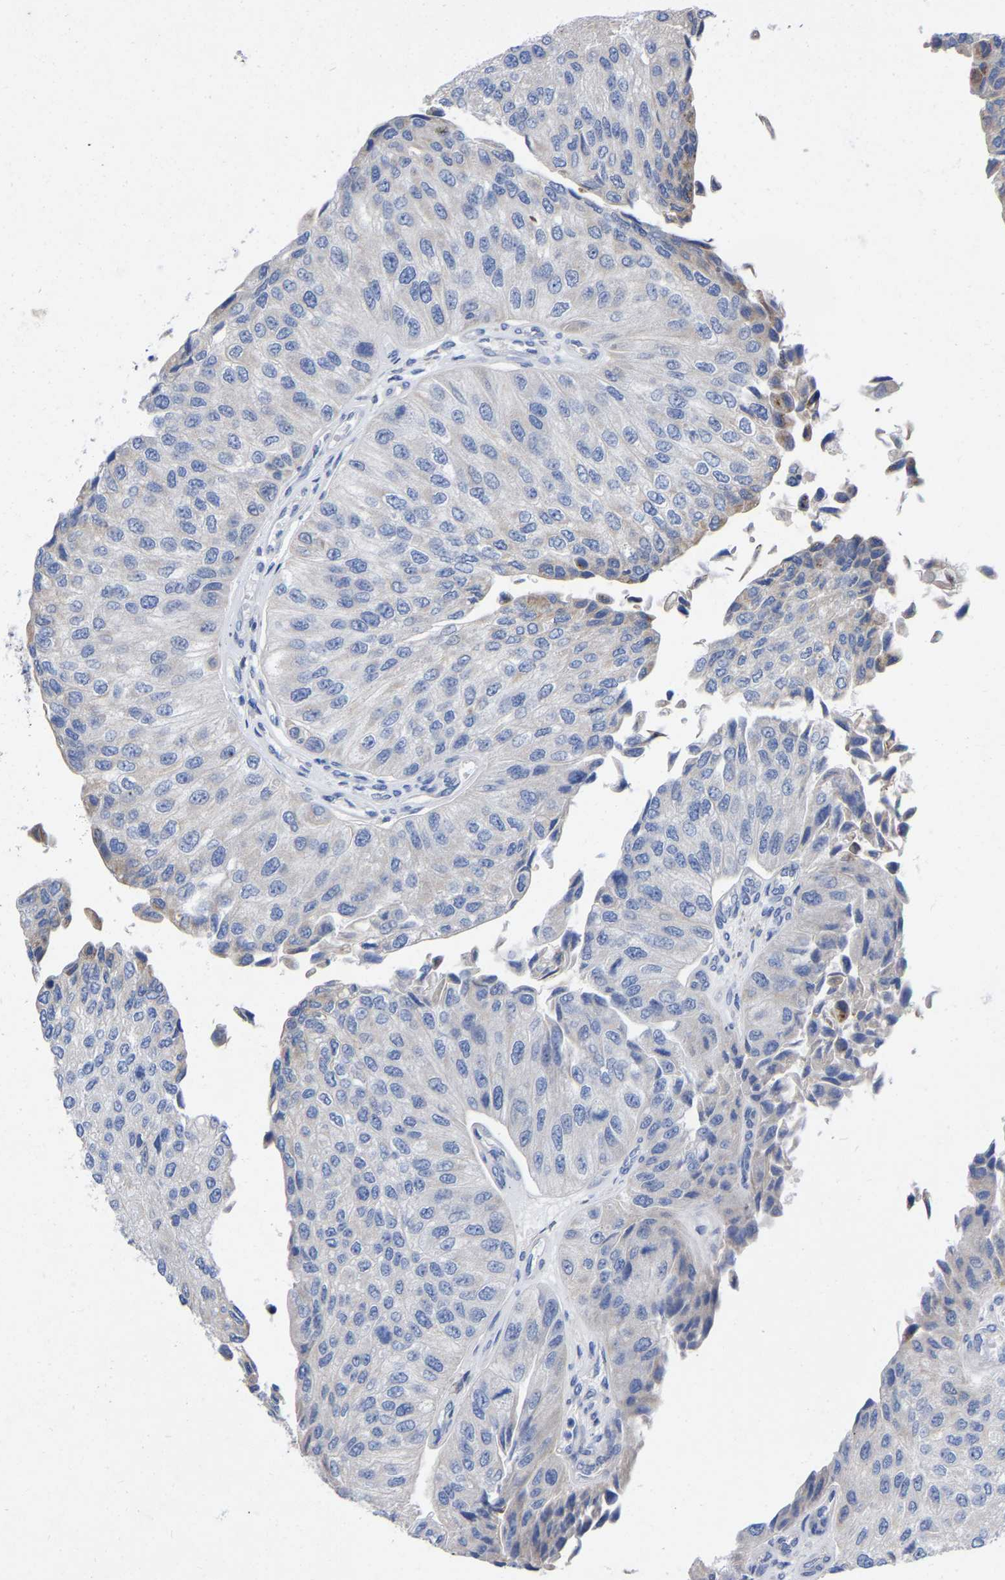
{"staining": {"intensity": "negative", "quantity": "none", "location": "none"}, "tissue": "urothelial cancer", "cell_type": "Tumor cells", "image_type": "cancer", "snomed": [{"axis": "morphology", "description": "Urothelial carcinoma, High grade"}, {"axis": "topography", "description": "Kidney"}, {"axis": "topography", "description": "Urinary bladder"}], "caption": "High-grade urothelial carcinoma stained for a protein using IHC reveals no staining tumor cells.", "gene": "STRIP2", "patient": {"sex": "male", "age": 77}}